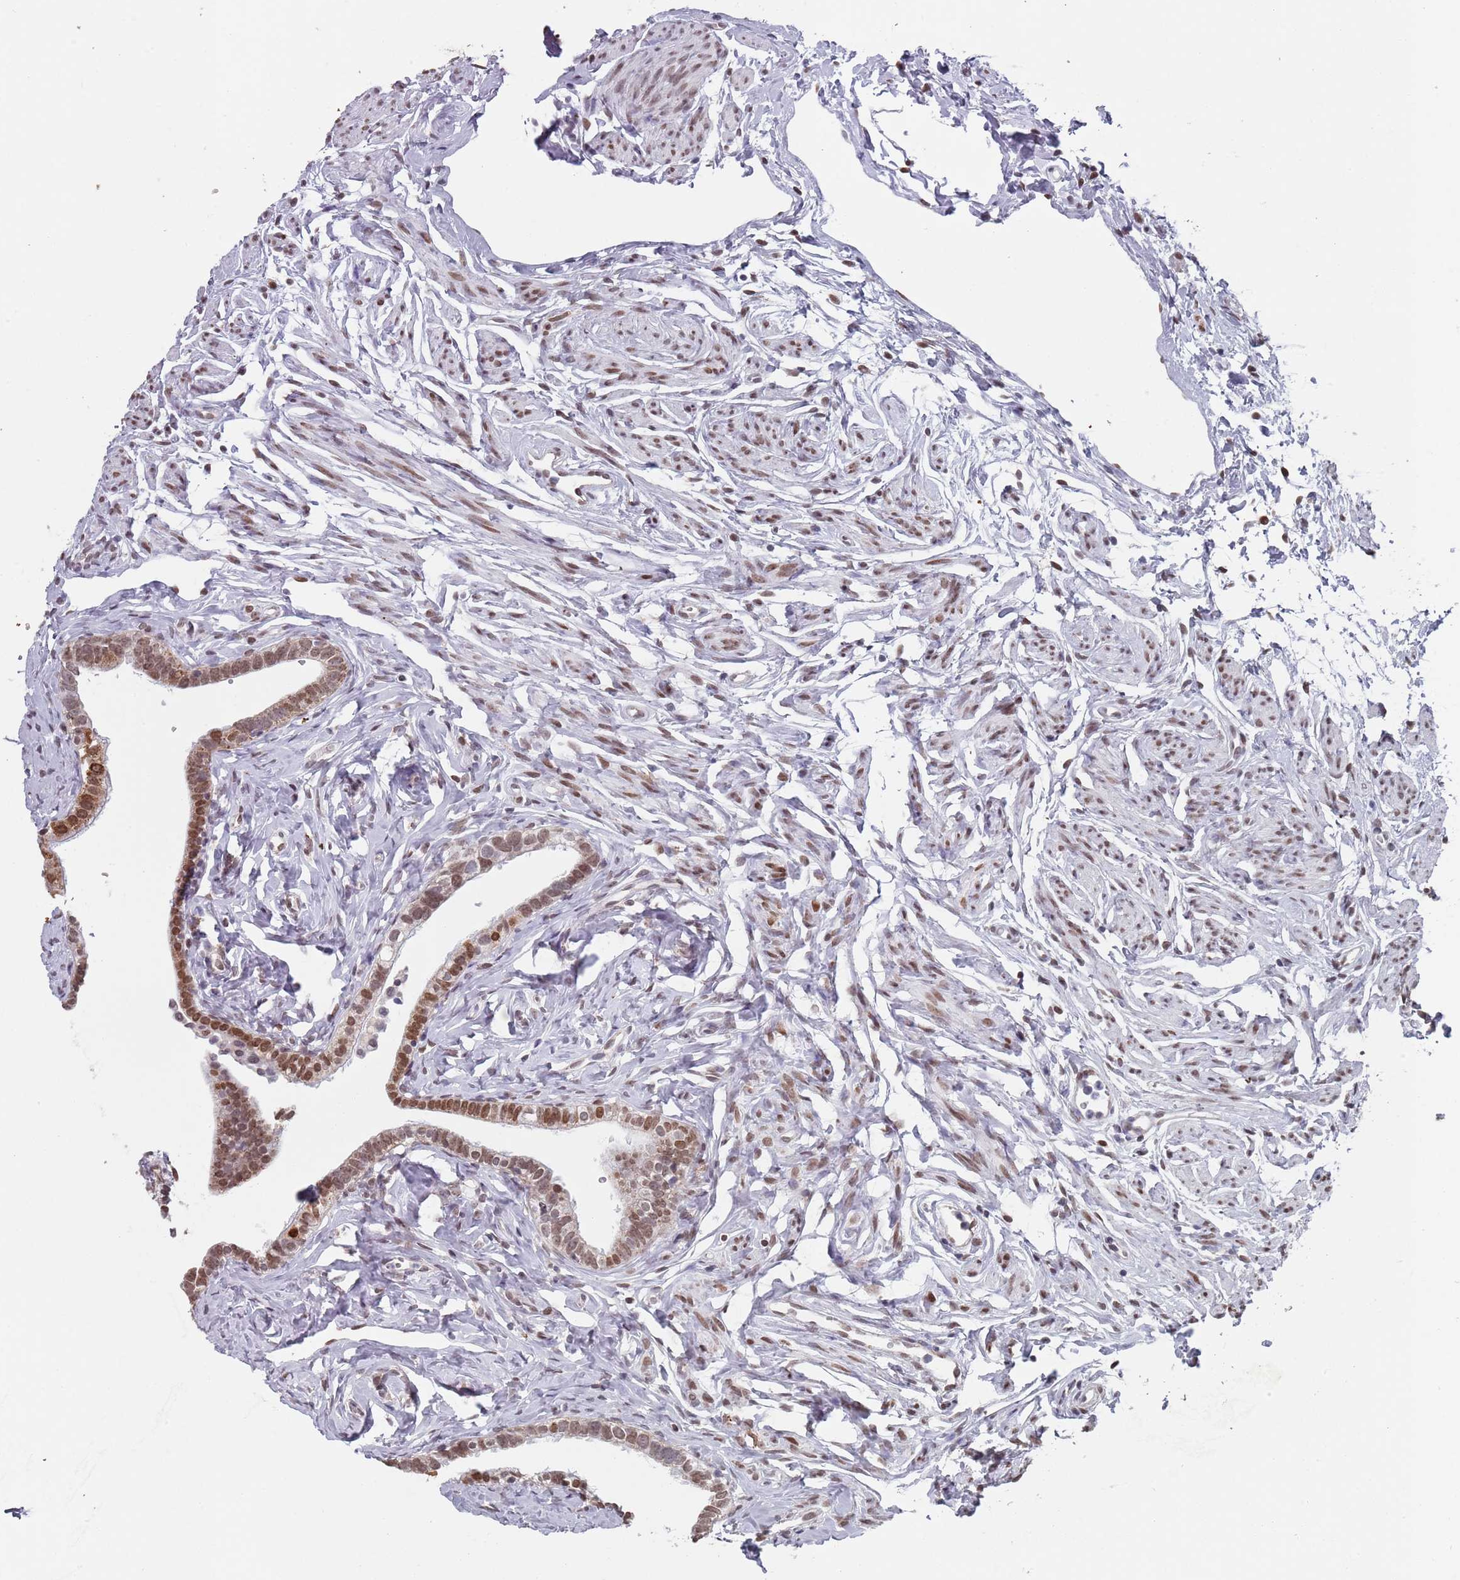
{"staining": {"intensity": "strong", "quantity": ">75%", "location": "nuclear"}, "tissue": "fallopian tube", "cell_type": "Glandular cells", "image_type": "normal", "snomed": [{"axis": "morphology", "description": "Normal tissue, NOS"}, {"axis": "topography", "description": "Fallopian tube"}], "caption": "IHC of benign human fallopian tube shows high levels of strong nuclear staining in about >75% of glandular cells. (DAB (3,3'-diaminobenzidine) IHC, brown staining for protein, blue staining for nuclei).", "gene": "MFSD12", "patient": {"sex": "female", "age": 66}}